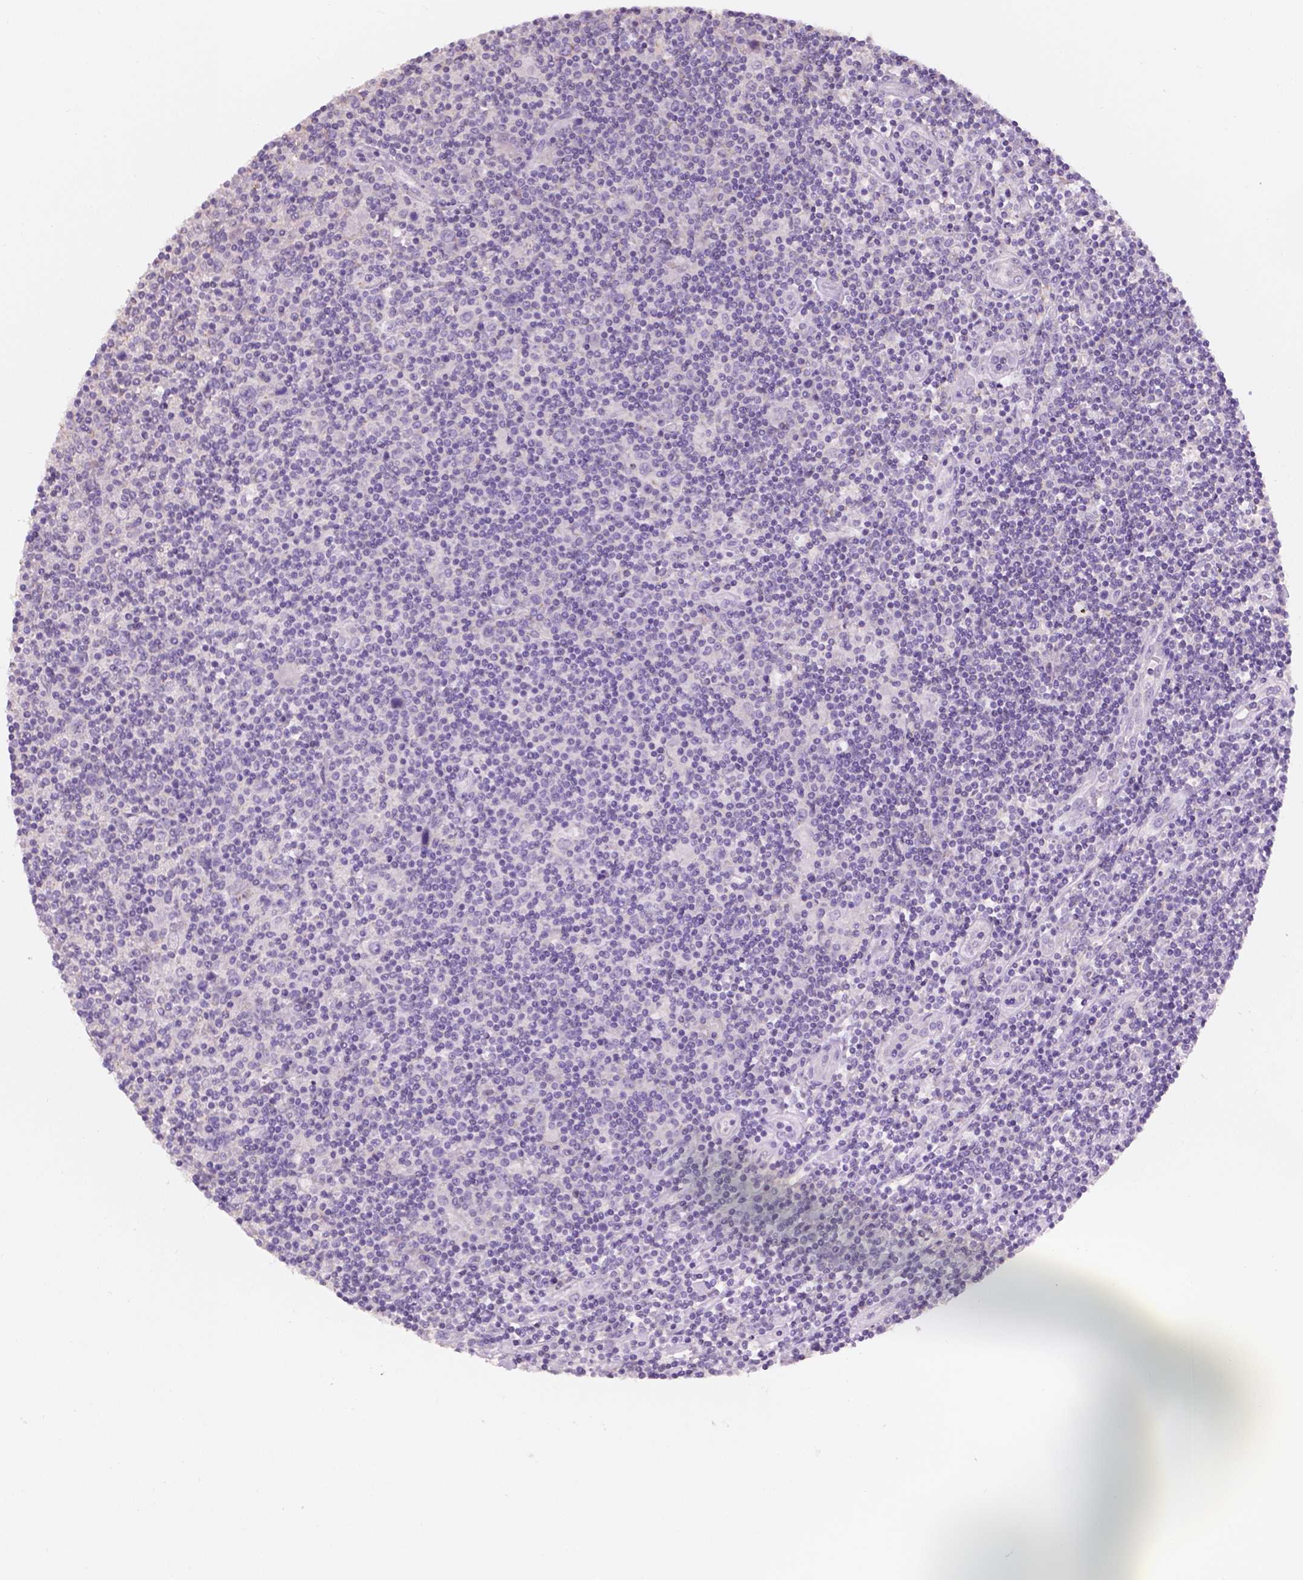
{"staining": {"intensity": "negative", "quantity": "none", "location": "none"}, "tissue": "lymphoma", "cell_type": "Tumor cells", "image_type": "cancer", "snomed": [{"axis": "morphology", "description": "Hodgkin's disease, NOS"}, {"axis": "topography", "description": "Lymph node"}], "caption": "Human lymphoma stained for a protein using IHC demonstrates no expression in tumor cells.", "gene": "SBSN", "patient": {"sex": "male", "age": 40}}